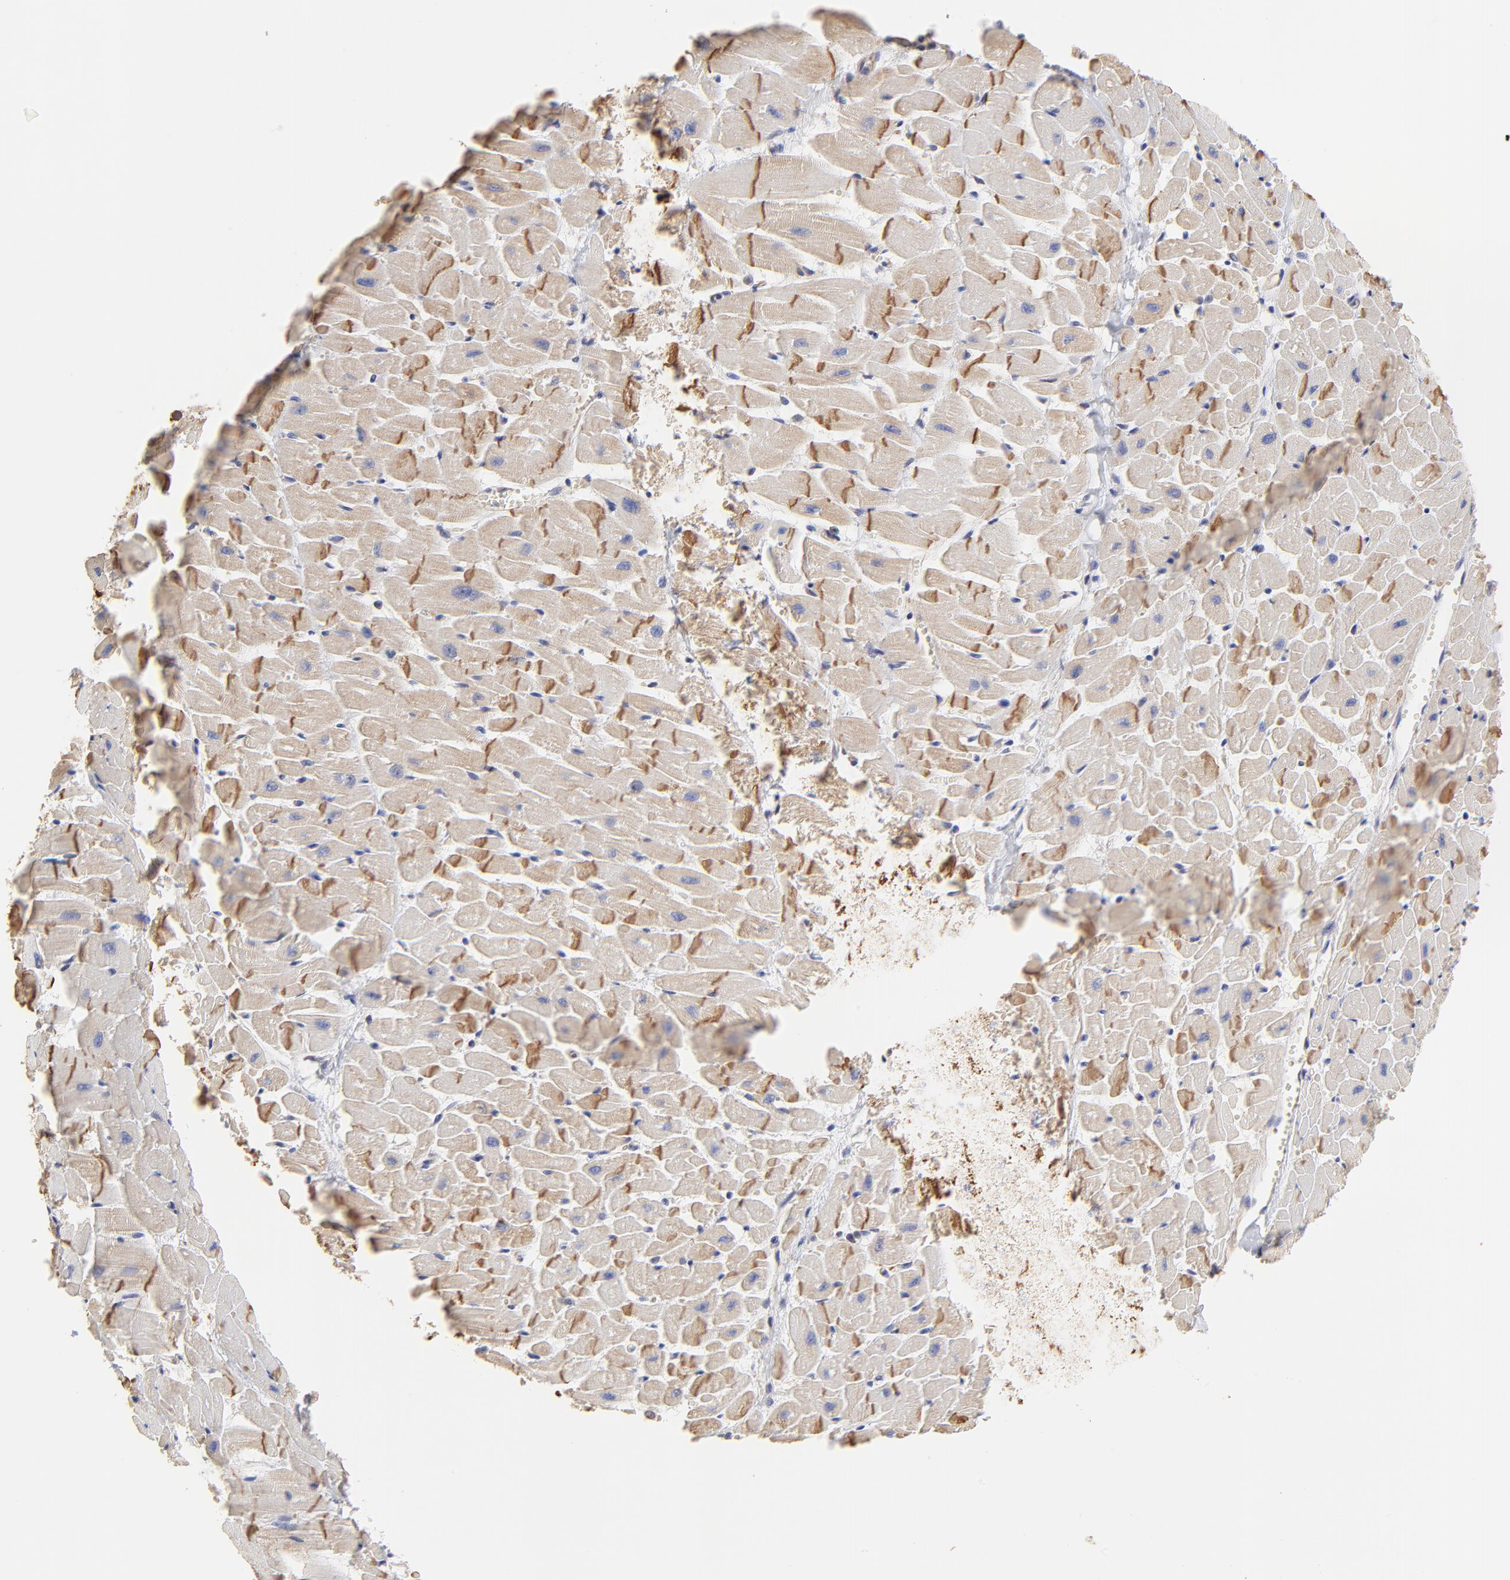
{"staining": {"intensity": "moderate", "quantity": "<25%", "location": "cytoplasmic/membranous"}, "tissue": "heart muscle", "cell_type": "Cardiomyocytes", "image_type": "normal", "snomed": [{"axis": "morphology", "description": "Normal tissue, NOS"}, {"axis": "topography", "description": "Heart"}], "caption": "Protein expression analysis of normal human heart muscle reveals moderate cytoplasmic/membranous positivity in about <25% of cardiomyocytes. (IHC, brightfield microscopy, high magnification).", "gene": "LRCH2", "patient": {"sex": "female", "age": 19}}